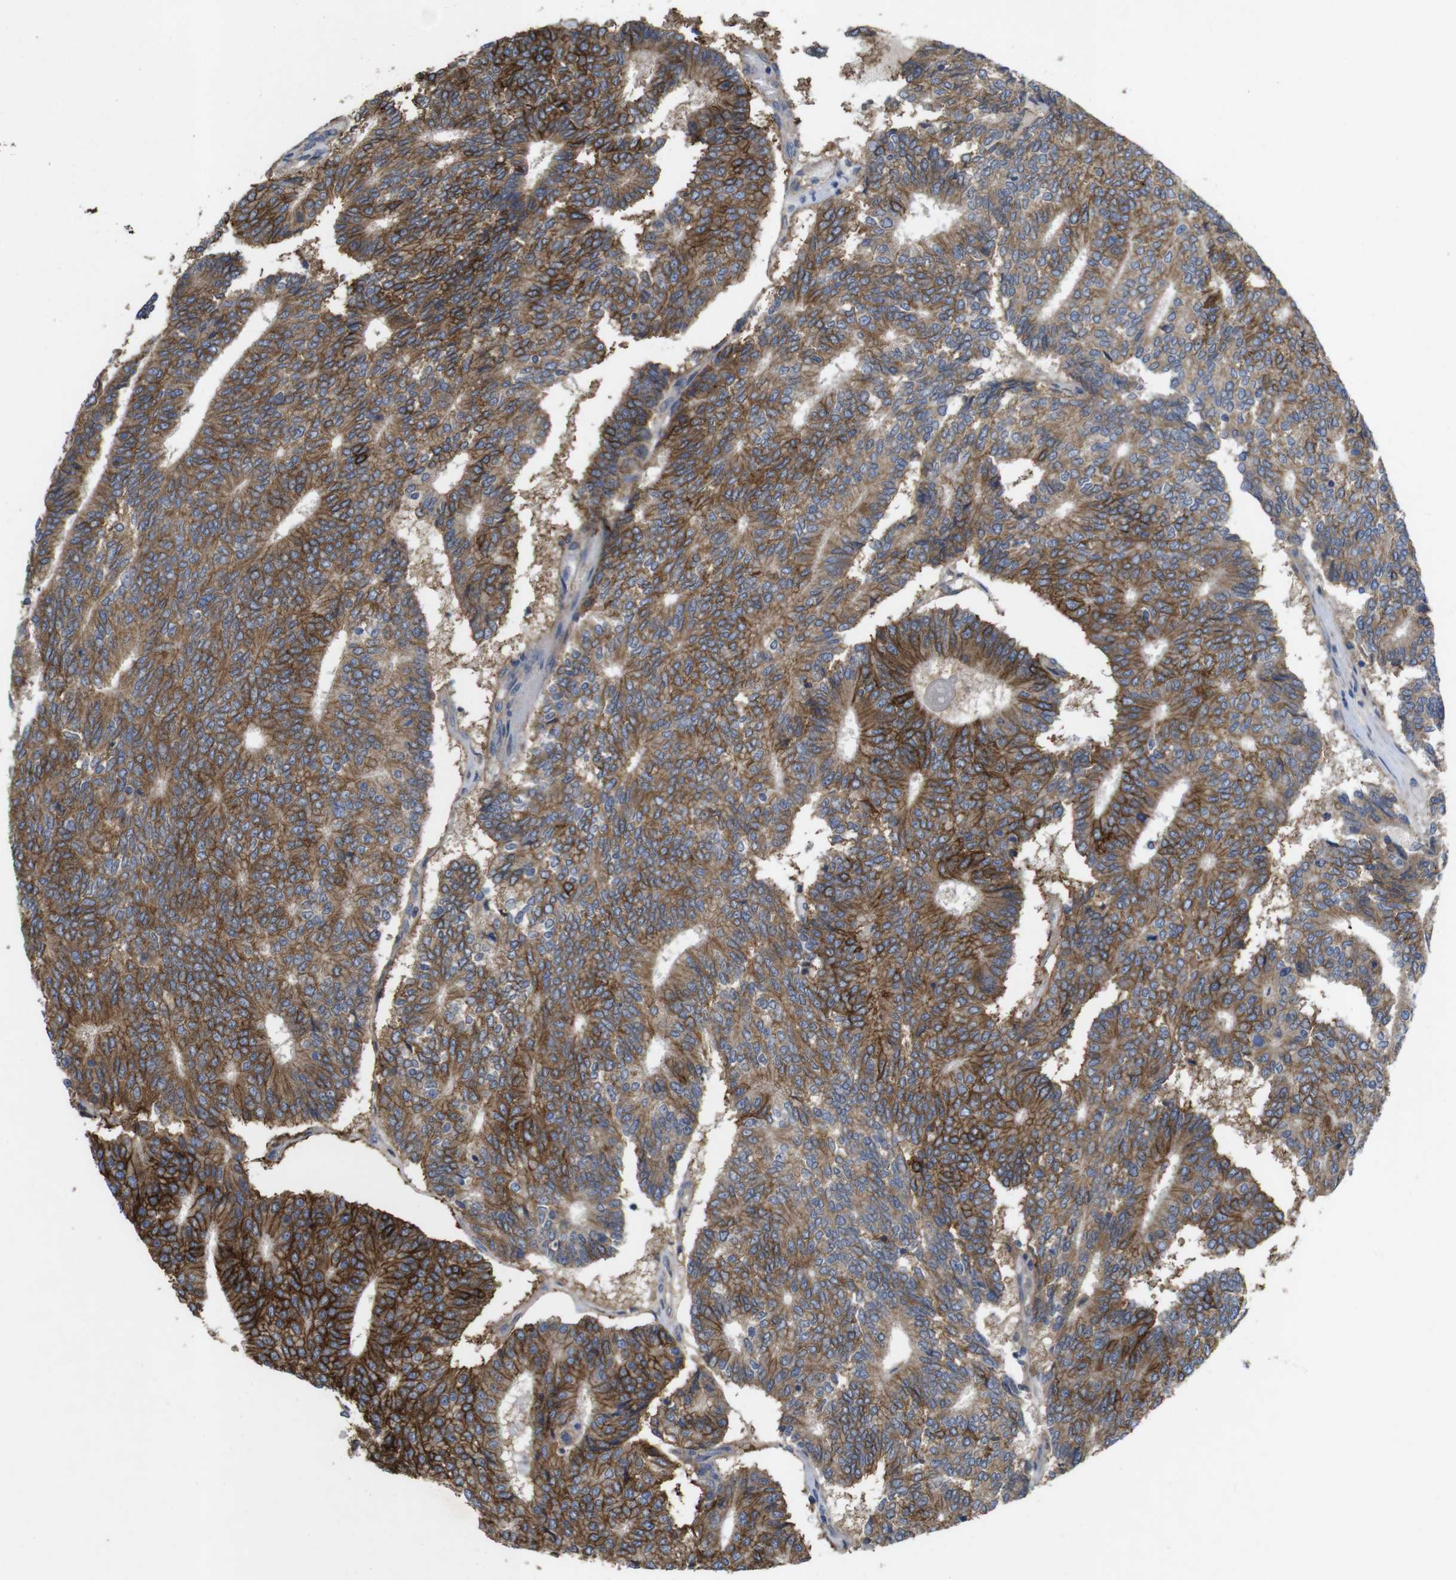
{"staining": {"intensity": "strong", "quantity": "25%-75%", "location": "cytoplasmic/membranous"}, "tissue": "prostate cancer", "cell_type": "Tumor cells", "image_type": "cancer", "snomed": [{"axis": "morphology", "description": "Normal tissue, NOS"}, {"axis": "morphology", "description": "Adenocarcinoma, High grade"}, {"axis": "topography", "description": "Prostate"}, {"axis": "topography", "description": "Seminal veicle"}], "caption": "Tumor cells display strong cytoplasmic/membranous staining in about 25%-75% of cells in prostate high-grade adenocarcinoma.", "gene": "KCNS3", "patient": {"sex": "male", "age": 55}}